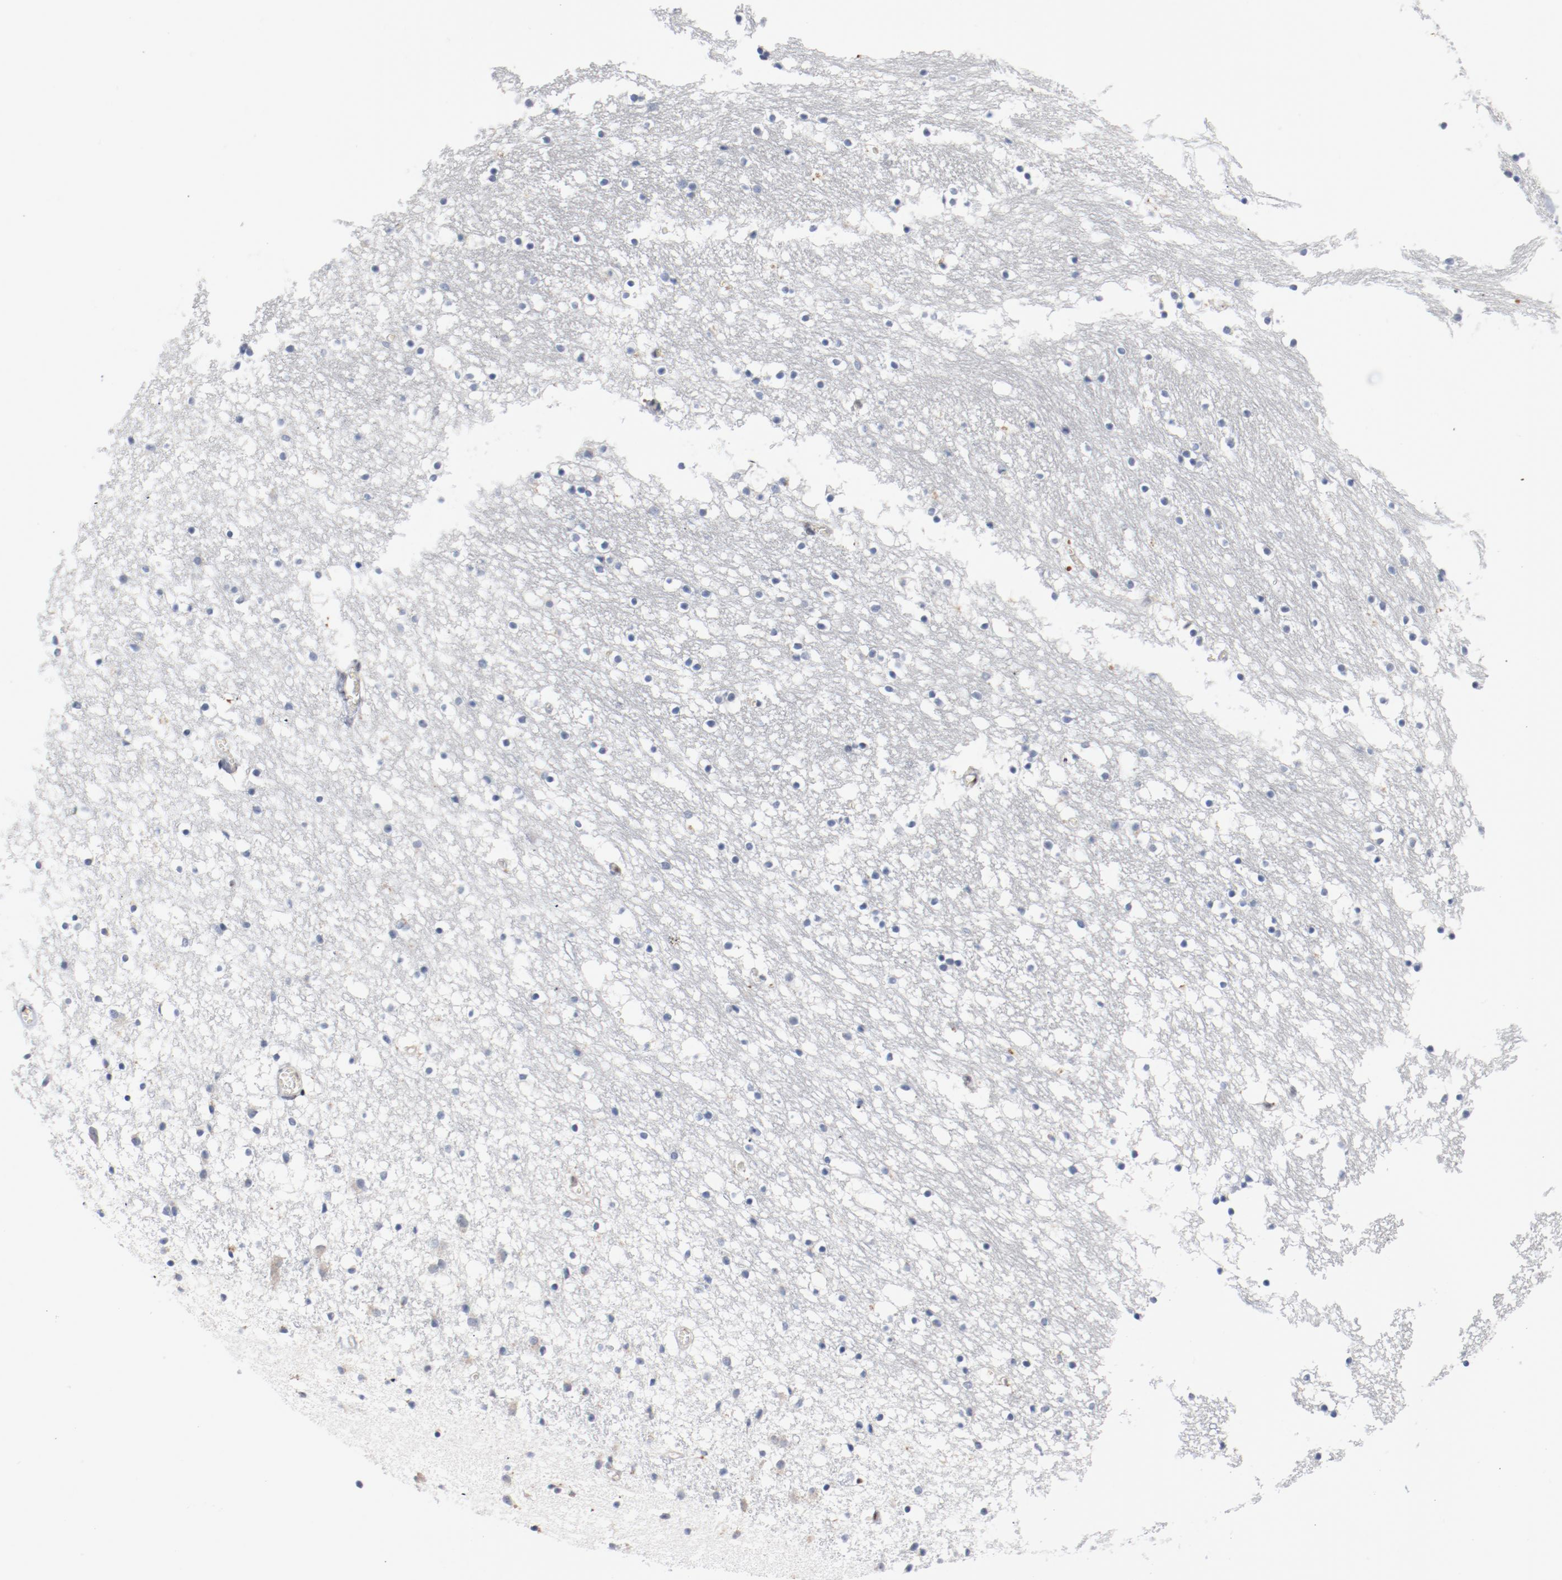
{"staining": {"intensity": "negative", "quantity": "none", "location": "none"}, "tissue": "caudate", "cell_type": "Glial cells", "image_type": "normal", "snomed": [{"axis": "morphology", "description": "Normal tissue, NOS"}, {"axis": "topography", "description": "Lateral ventricle wall"}], "caption": "Photomicrograph shows no significant protein staining in glial cells of unremarkable caudate.", "gene": "ENSG00000285708", "patient": {"sex": "male", "age": 45}}